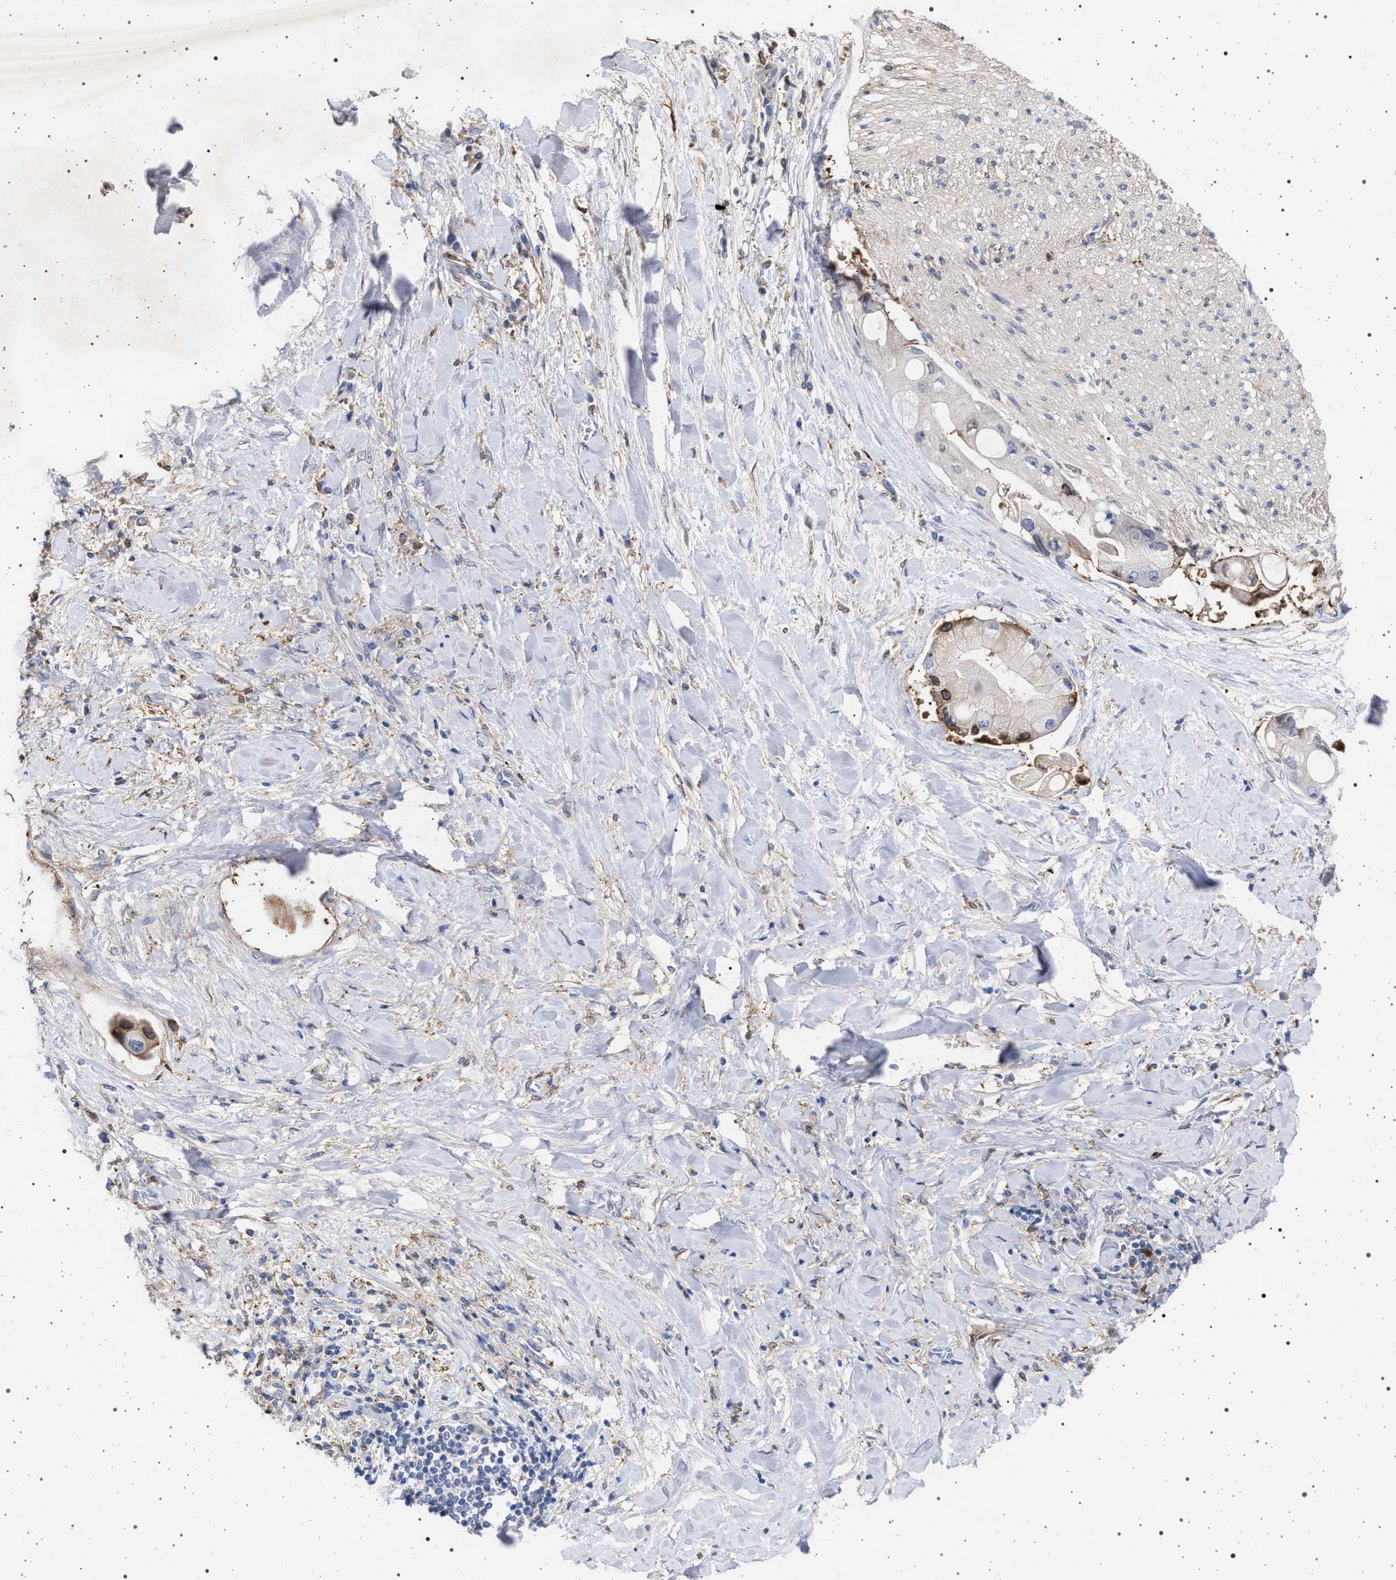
{"staining": {"intensity": "moderate", "quantity": "<25%", "location": "cytoplasmic/membranous"}, "tissue": "liver cancer", "cell_type": "Tumor cells", "image_type": "cancer", "snomed": [{"axis": "morphology", "description": "Cholangiocarcinoma"}, {"axis": "topography", "description": "Liver"}], "caption": "Immunohistochemistry (IHC) (DAB) staining of human liver cancer (cholangiocarcinoma) shows moderate cytoplasmic/membranous protein staining in about <25% of tumor cells. (Stains: DAB in brown, nuclei in blue, Microscopy: brightfield microscopy at high magnification).", "gene": "PLG", "patient": {"sex": "male", "age": 50}}